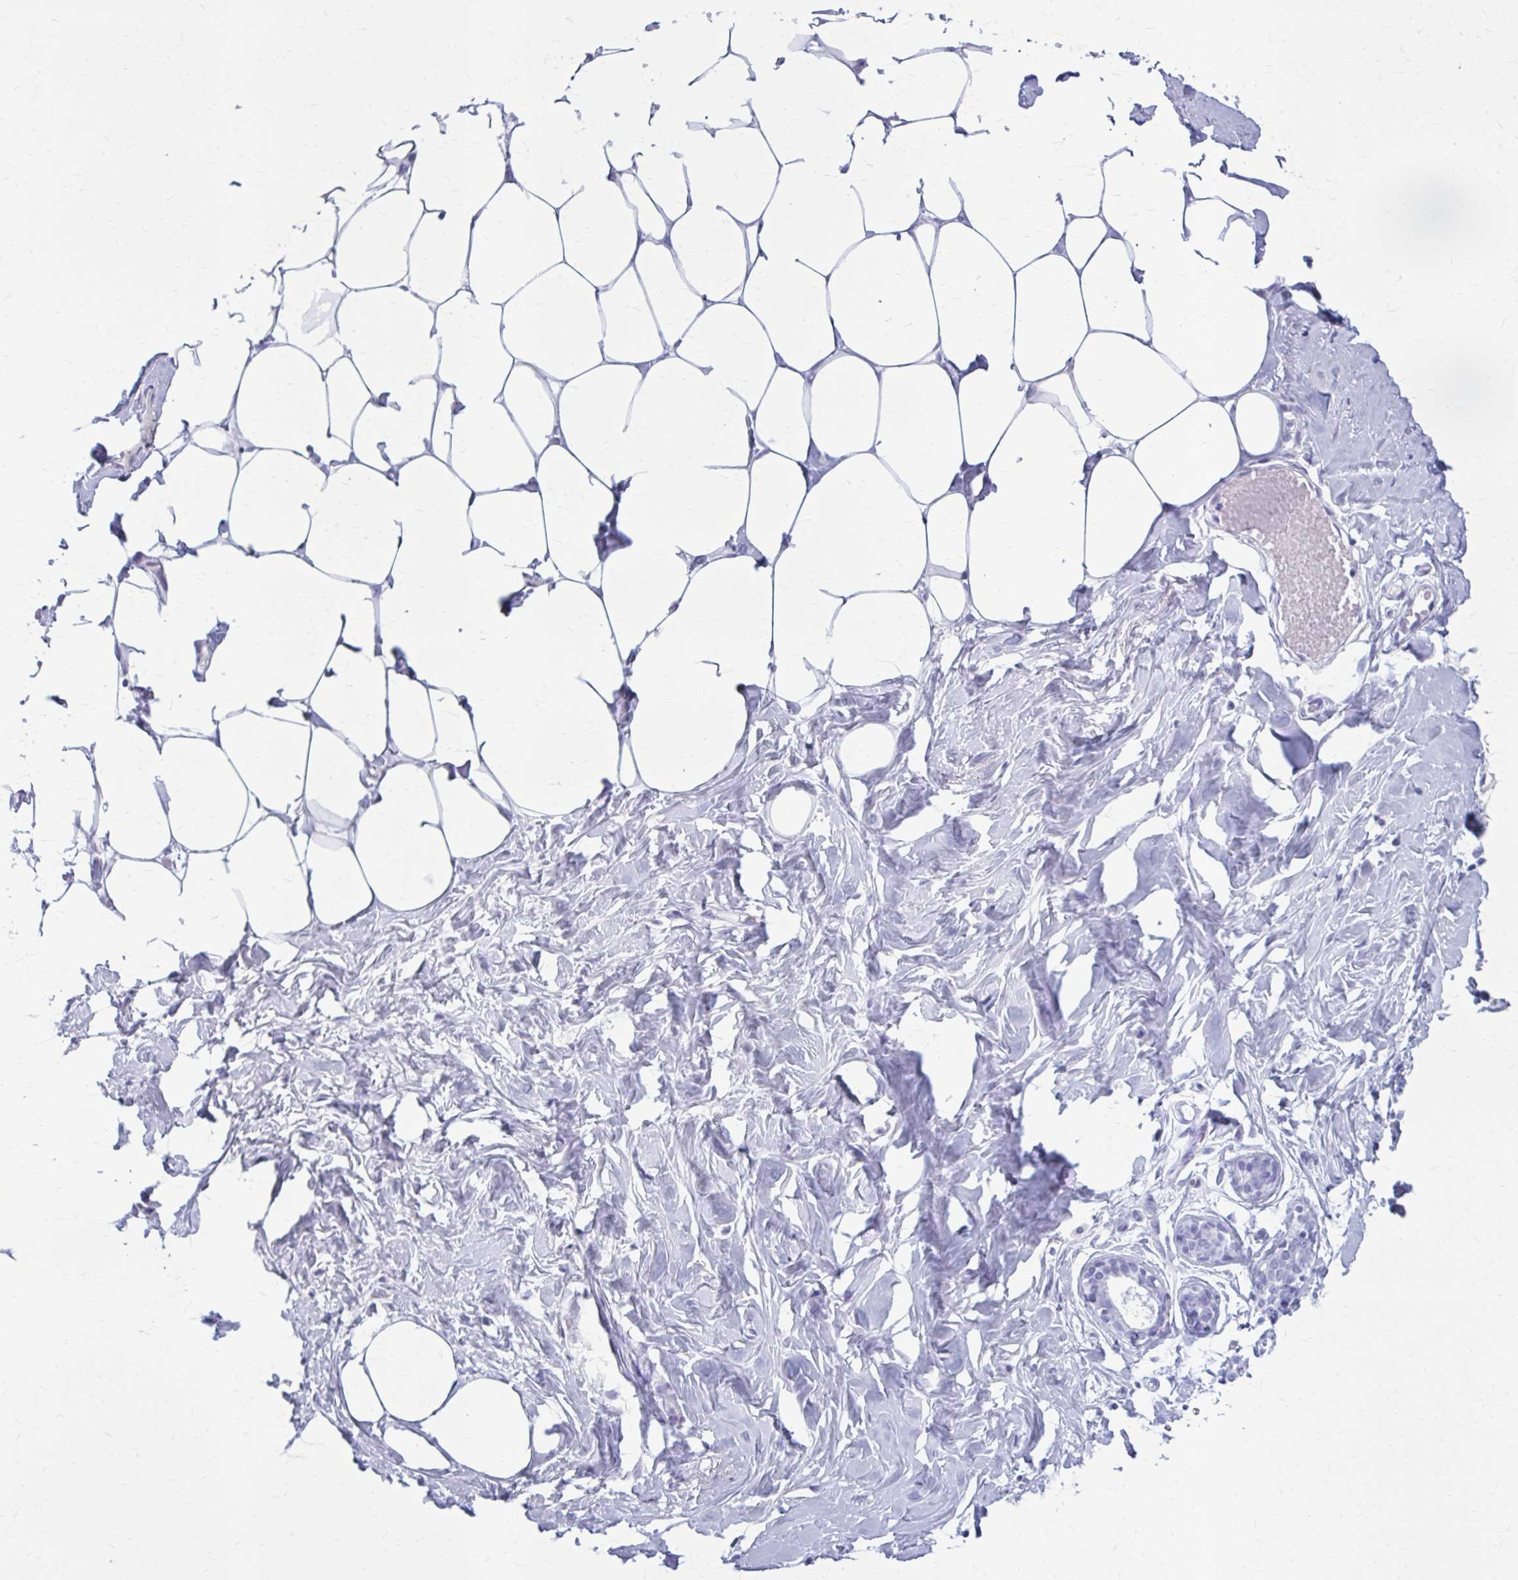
{"staining": {"intensity": "negative", "quantity": "none", "location": "none"}, "tissue": "breast", "cell_type": "Adipocytes", "image_type": "normal", "snomed": [{"axis": "morphology", "description": "Normal tissue, NOS"}, {"axis": "topography", "description": "Breast"}], "caption": "High magnification brightfield microscopy of normal breast stained with DAB (brown) and counterstained with hematoxylin (blue): adipocytes show no significant positivity.", "gene": "ZDHHC7", "patient": {"sex": "female", "age": 27}}